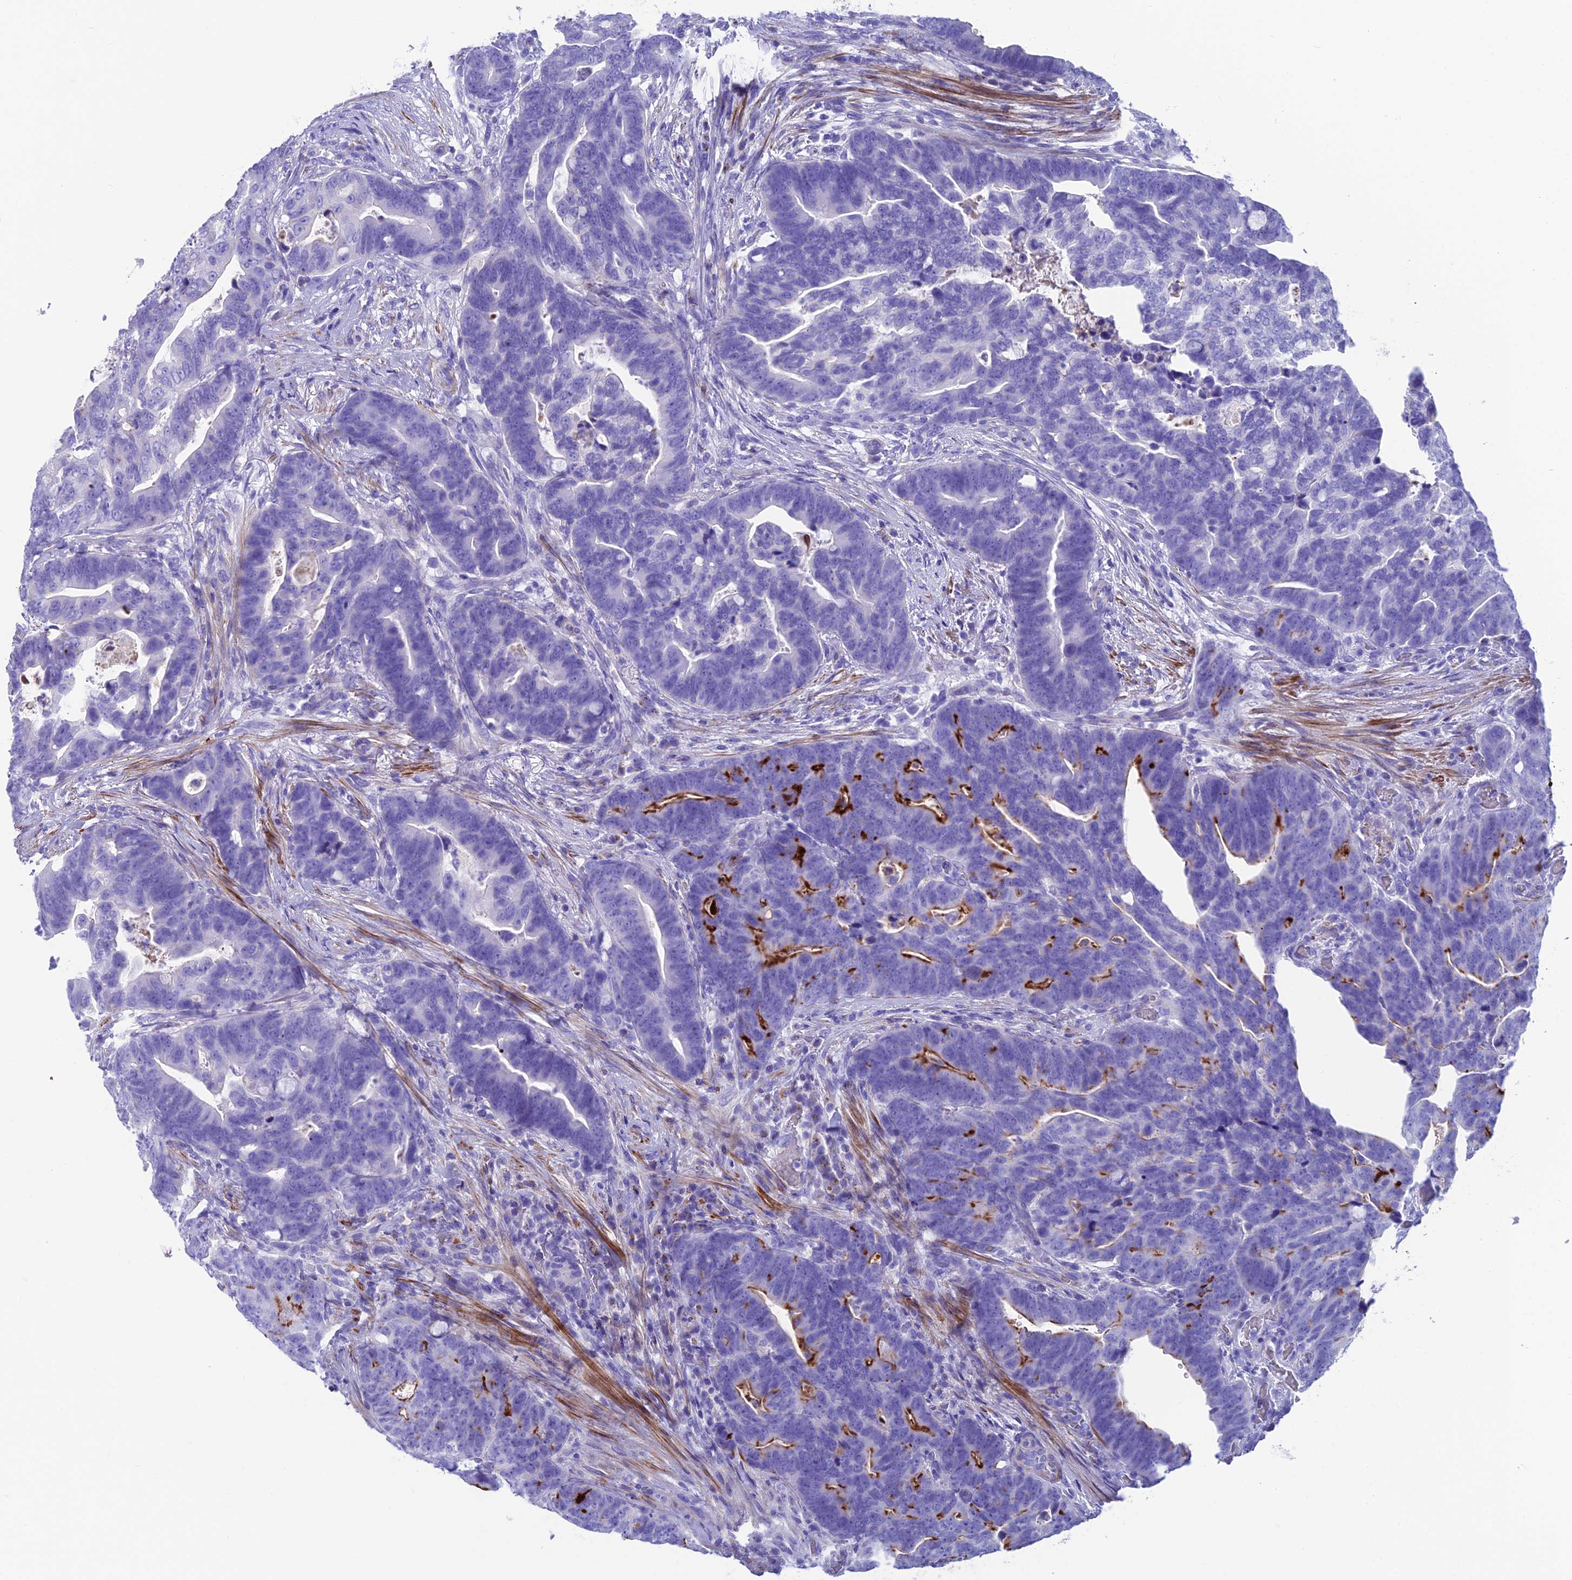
{"staining": {"intensity": "strong", "quantity": "<25%", "location": "cytoplasmic/membranous"}, "tissue": "colorectal cancer", "cell_type": "Tumor cells", "image_type": "cancer", "snomed": [{"axis": "morphology", "description": "Adenocarcinoma, NOS"}, {"axis": "topography", "description": "Colon"}], "caption": "Human colorectal cancer (adenocarcinoma) stained with a brown dye reveals strong cytoplasmic/membranous positive expression in approximately <25% of tumor cells.", "gene": "GNG11", "patient": {"sex": "female", "age": 82}}